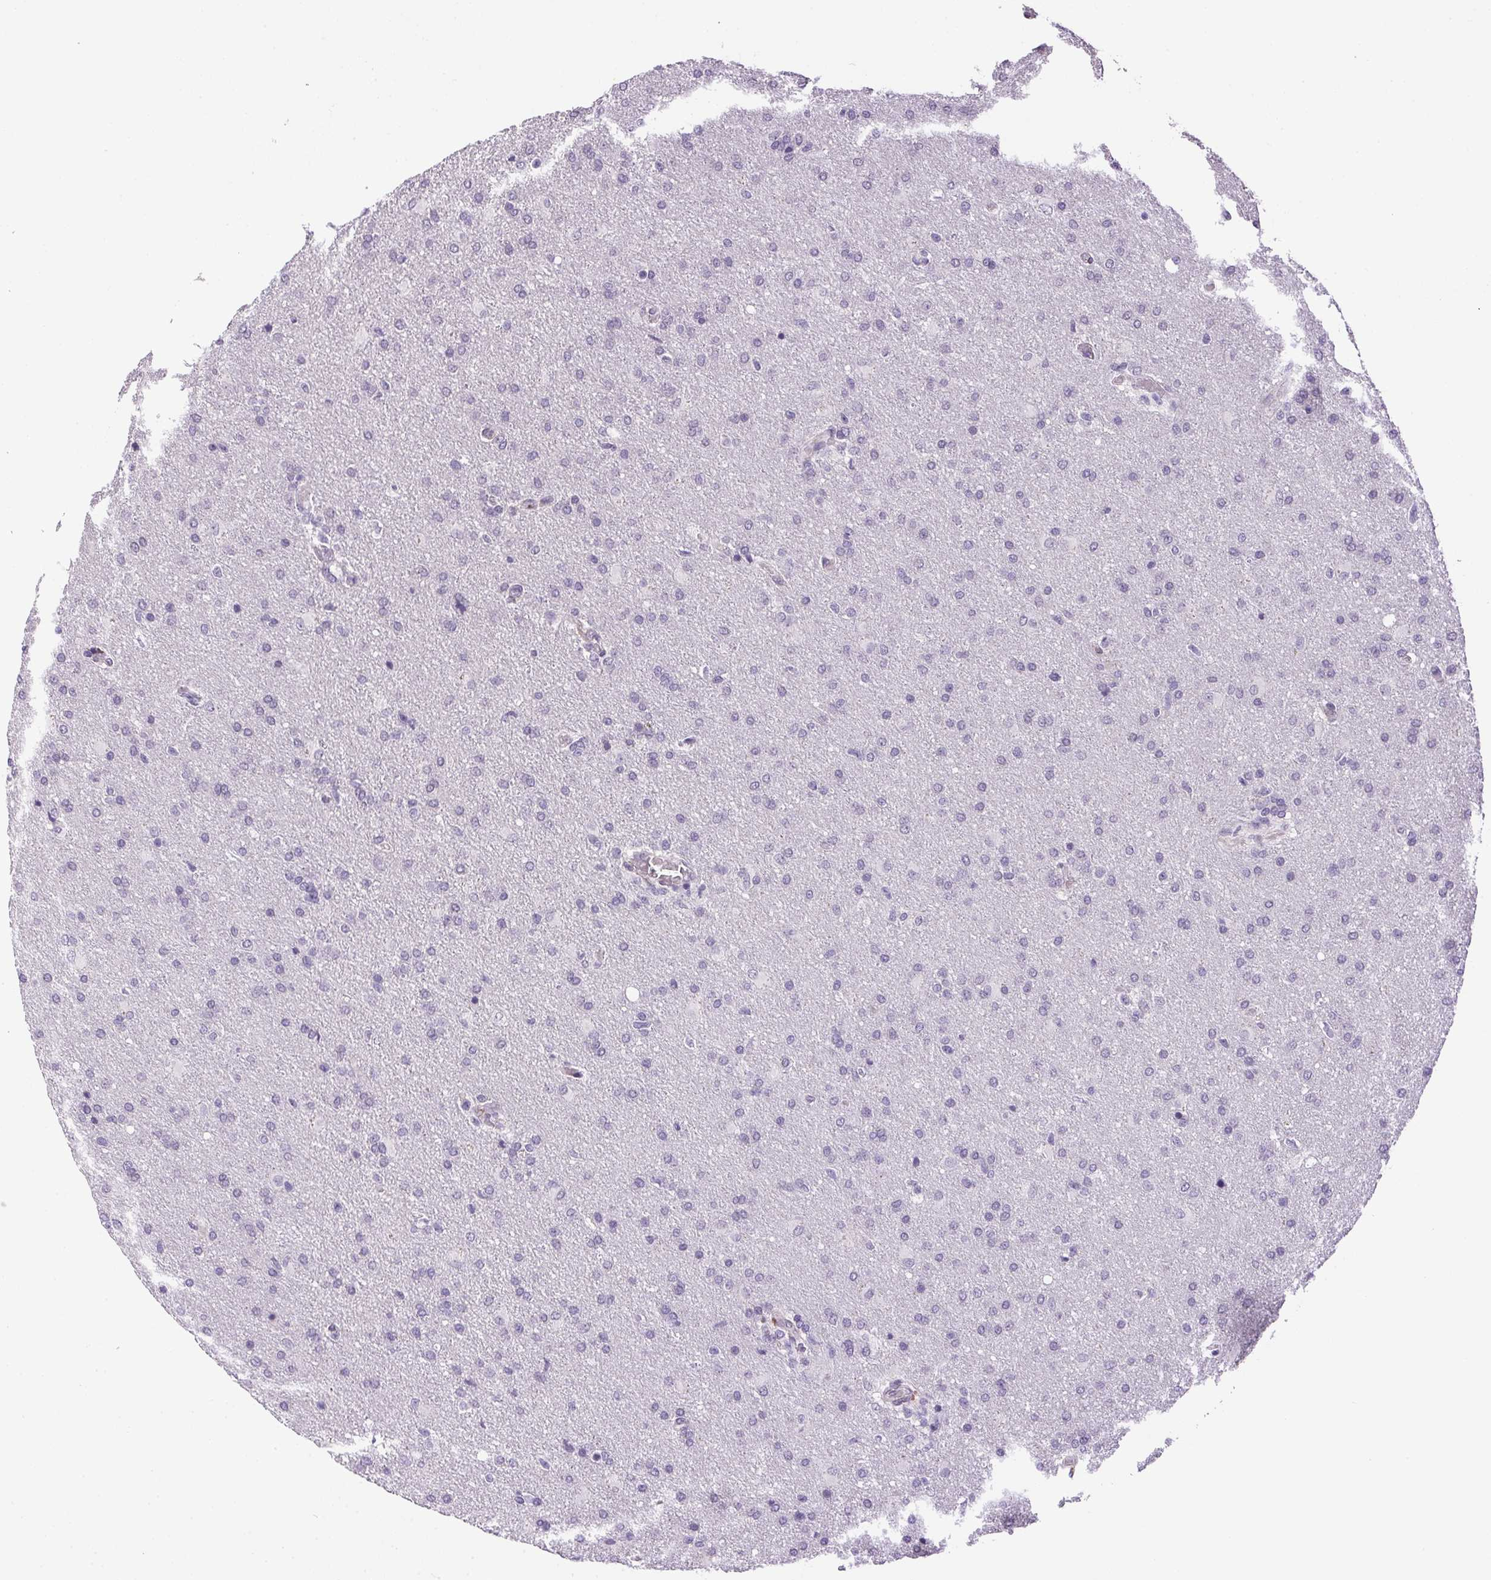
{"staining": {"intensity": "negative", "quantity": "none", "location": "none"}, "tissue": "glioma", "cell_type": "Tumor cells", "image_type": "cancer", "snomed": [{"axis": "morphology", "description": "Glioma, malignant, High grade"}, {"axis": "topography", "description": "Brain"}], "caption": "Immunohistochemical staining of human glioma reveals no significant staining in tumor cells. Nuclei are stained in blue.", "gene": "PRL", "patient": {"sex": "male", "age": 68}}